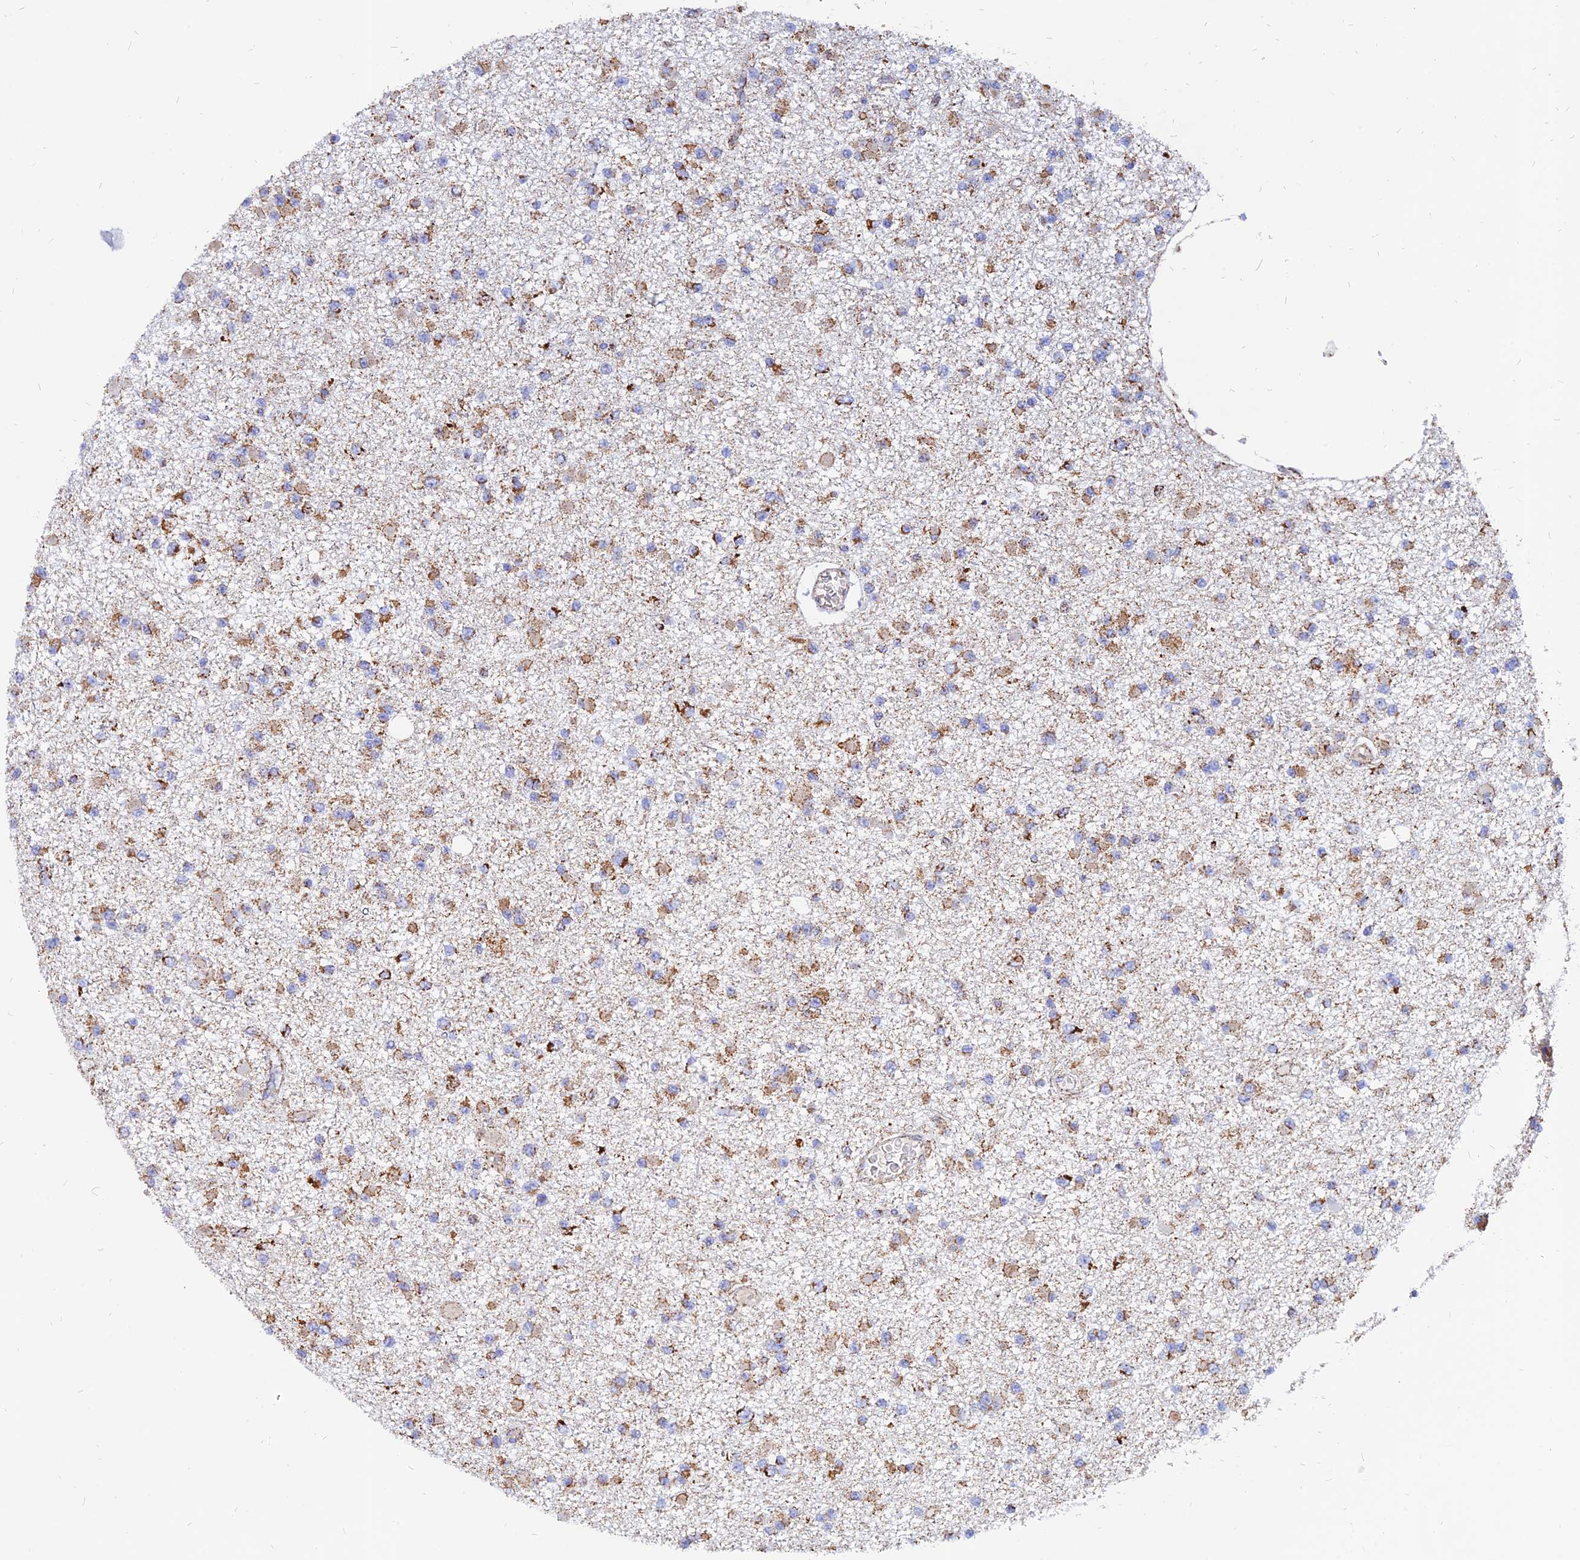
{"staining": {"intensity": "moderate", "quantity": "25%-75%", "location": "cytoplasmic/membranous"}, "tissue": "glioma", "cell_type": "Tumor cells", "image_type": "cancer", "snomed": [{"axis": "morphology", "description": "Glioma, malignant, Low grade"}, {"axis": "topography", "description": "Brain"}], "caption": "IHC (DAB (3,3'-diaminobenzidine)) staining of glioma displays moderate cytoplasmic/membranous protein staining in about 25%-75% of tumor cells.", "gene": "NDUFB6", "patient": {"sex": "female", "age": 22}}